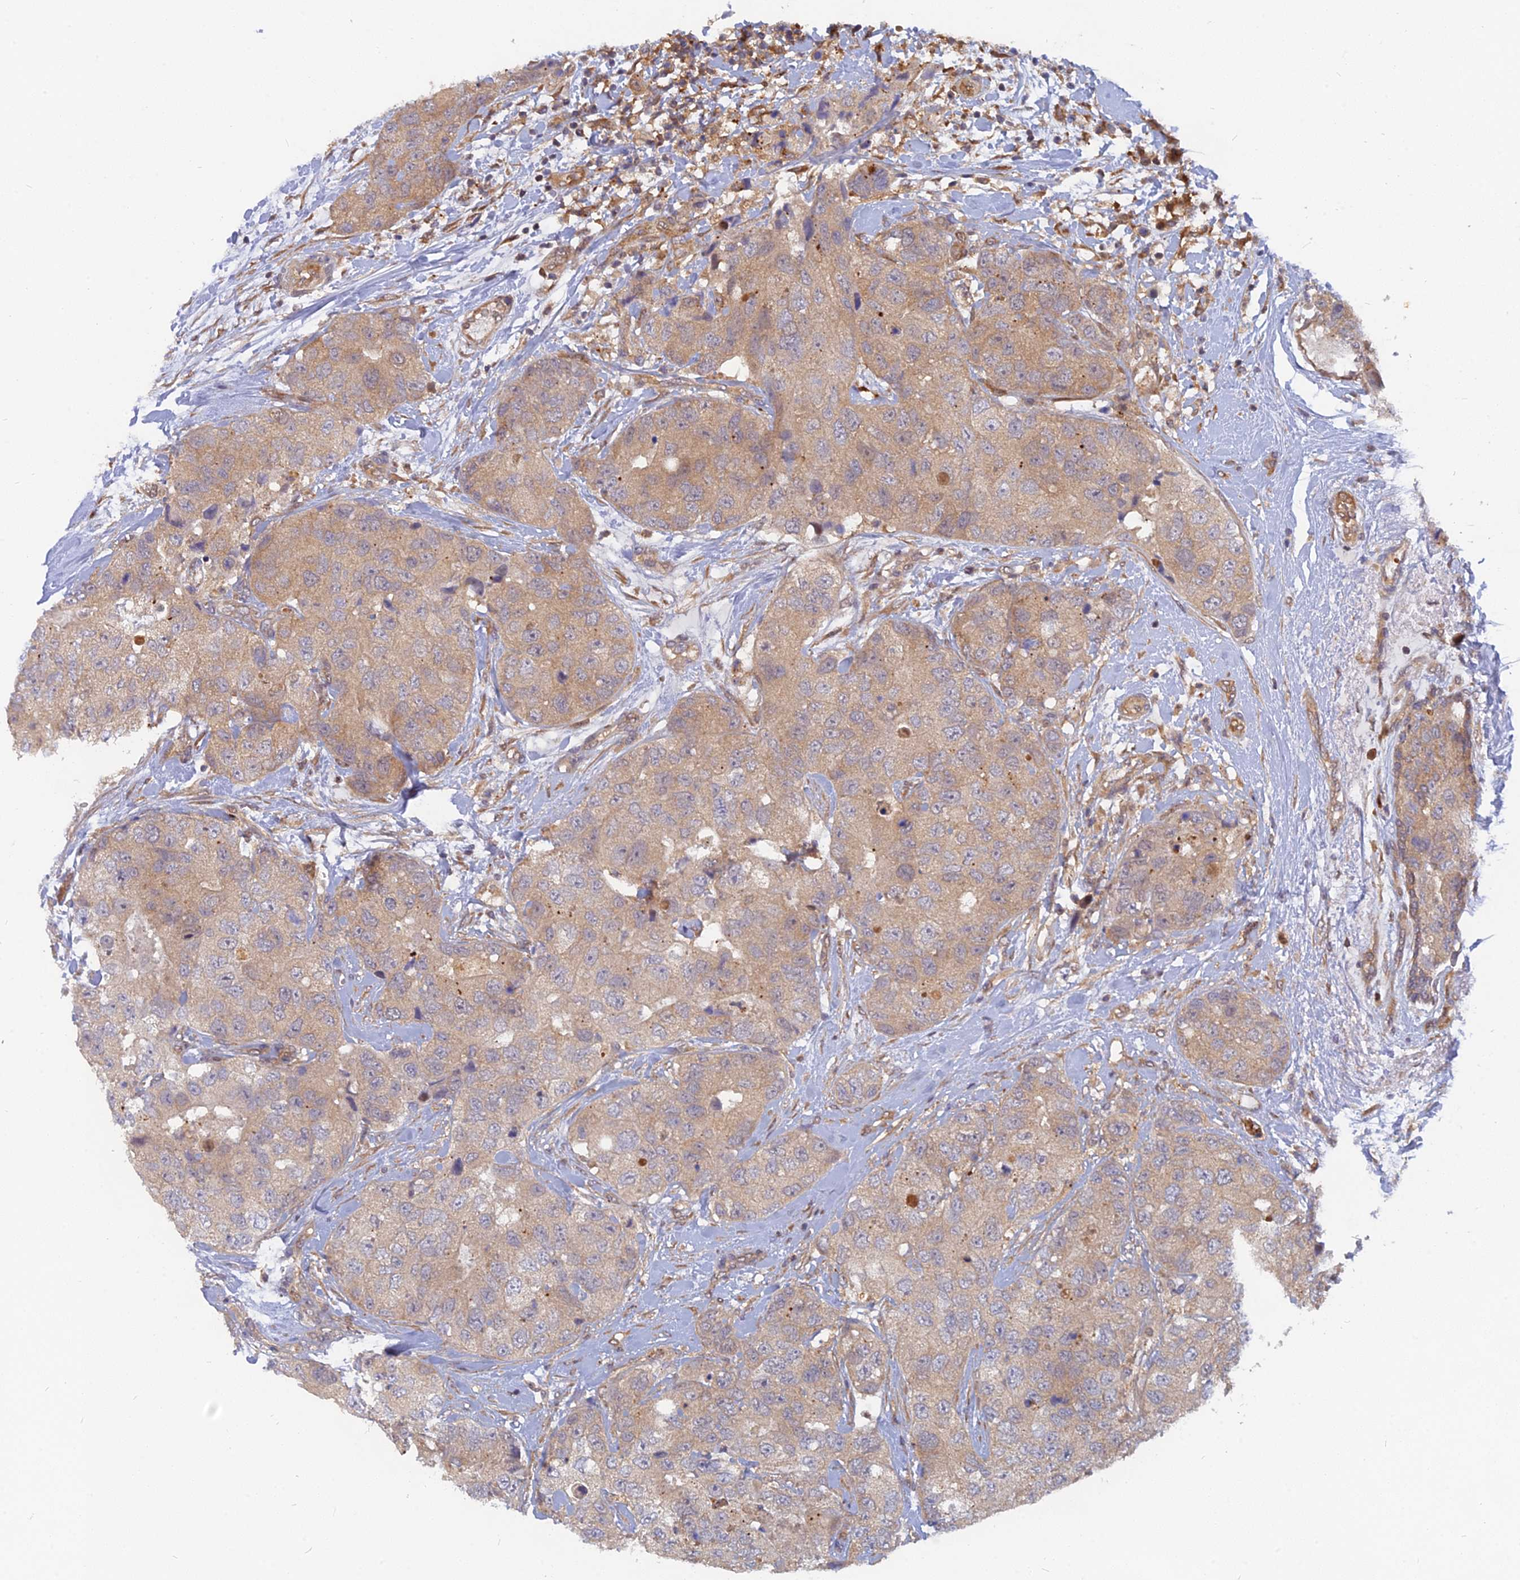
{"staining": {"intensity": "weak", "quantity": "25%-75%", "location": "cytoplasmic/membranous"}, "tissue": "breast cancer", "cell_type": "Tumor cells", "image_type": "cancer", "snomed": [{"axis": "morphology", "description": "Duct carcinoma"}, {"axis": "topography", "description": "Breast"}], "caption": "Weak cytoplasmic/membranous staining for a protein is appreciated in about 25%-75% of tumor cells of breast cancer using IHC.", "gene": "ARL2BP", "patient": {"sex": "female", "age": 62}}